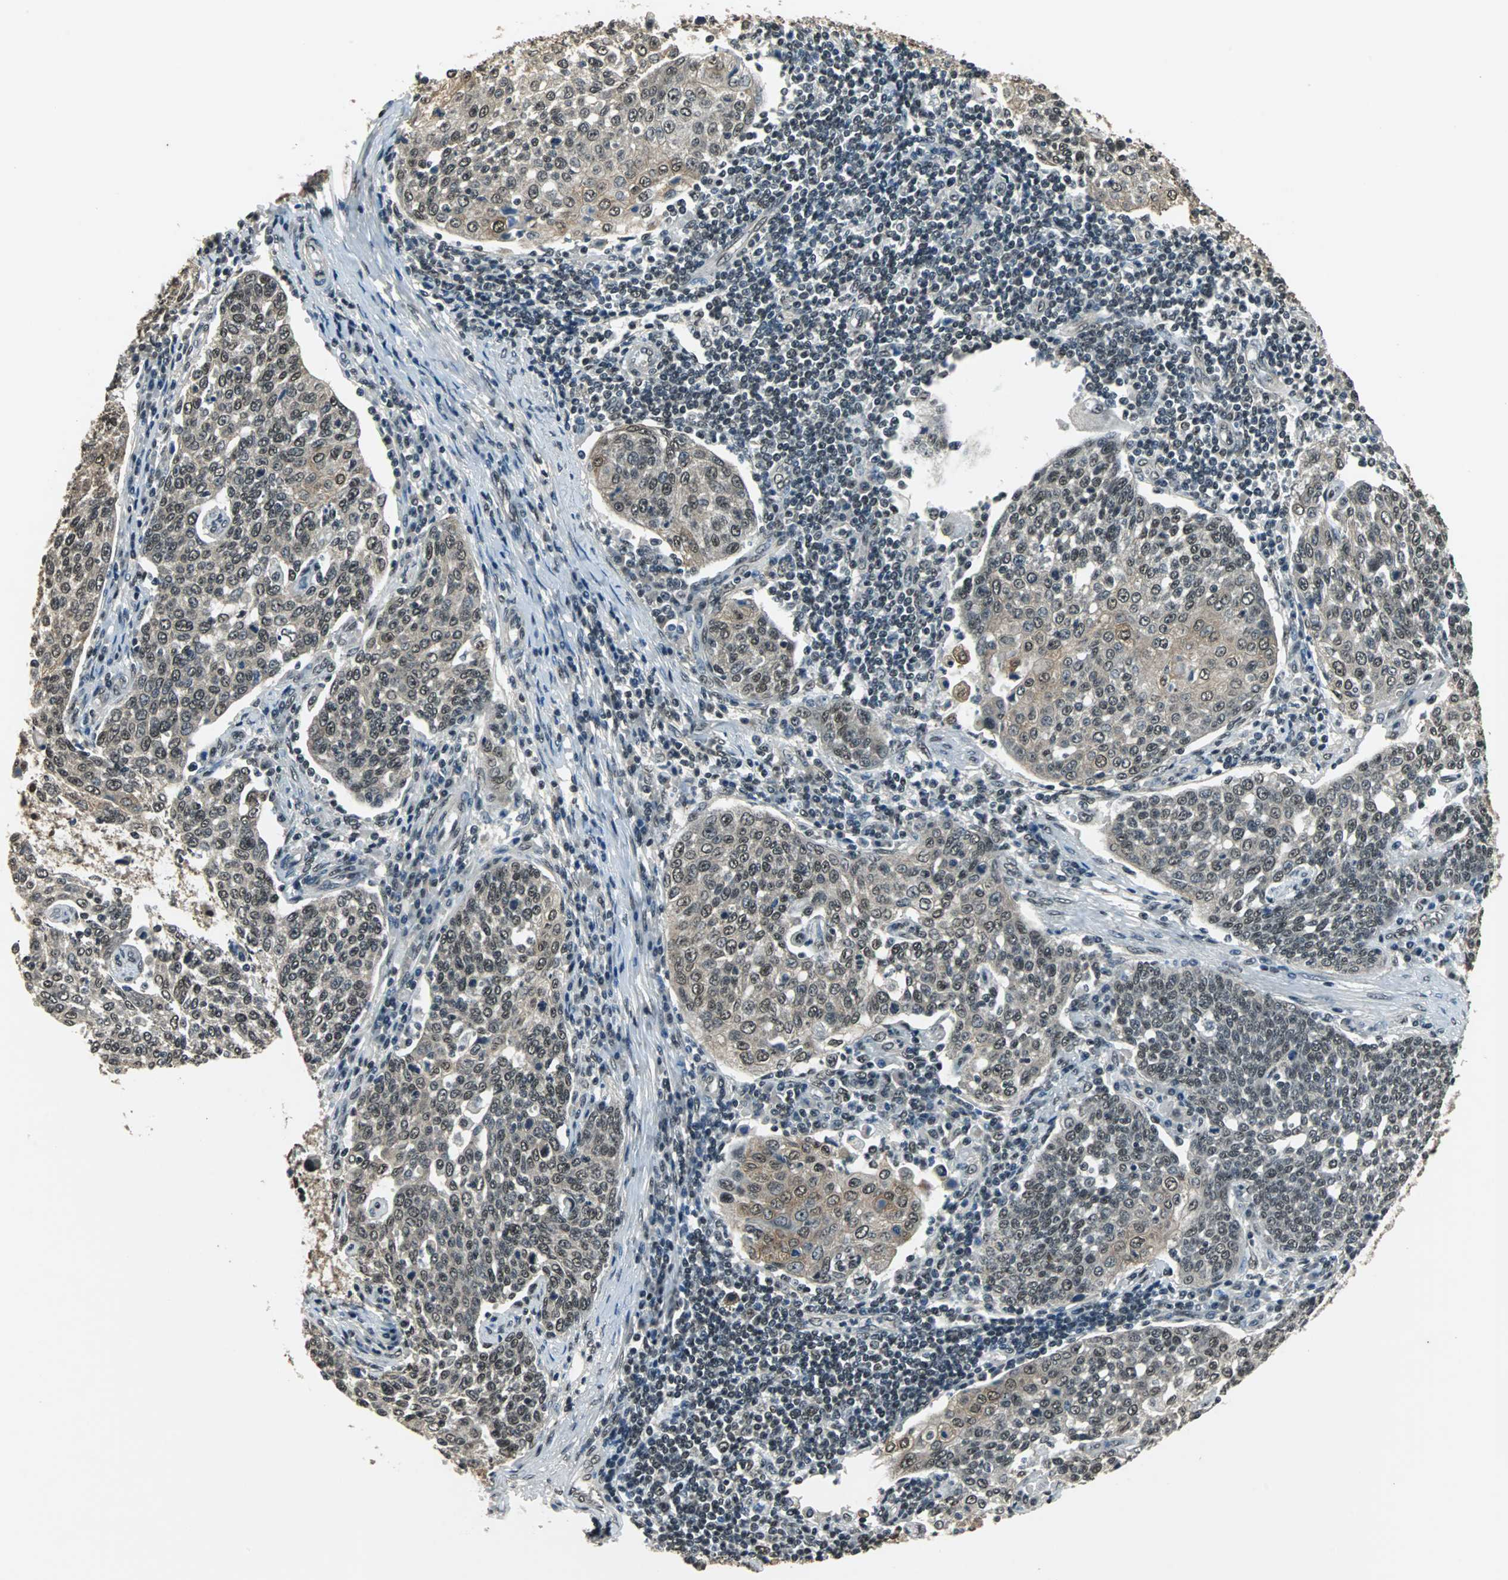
{"staining": {"intensity": "moderate", "quantity": ">75%", "location": "cytoplasmic/membranous,nuclear"}, "tissue": "cervical cancer", "cell_type": "Tumor cells", "image_type": "cancer", "snomed": [{"axis": "morphology", "description": "Squamous cell carcinoma, NOS"}, {"axis": "topography", "description": "Cervix"}], "caption": "Cervical cancer (squamous cell carcinoma) tissue displays moderate cytoplasmic/membranous and nuclear staining in about >75% of tumor cells", "gene": "RBM14", "patient": {"sex": "female", "age": 34}}